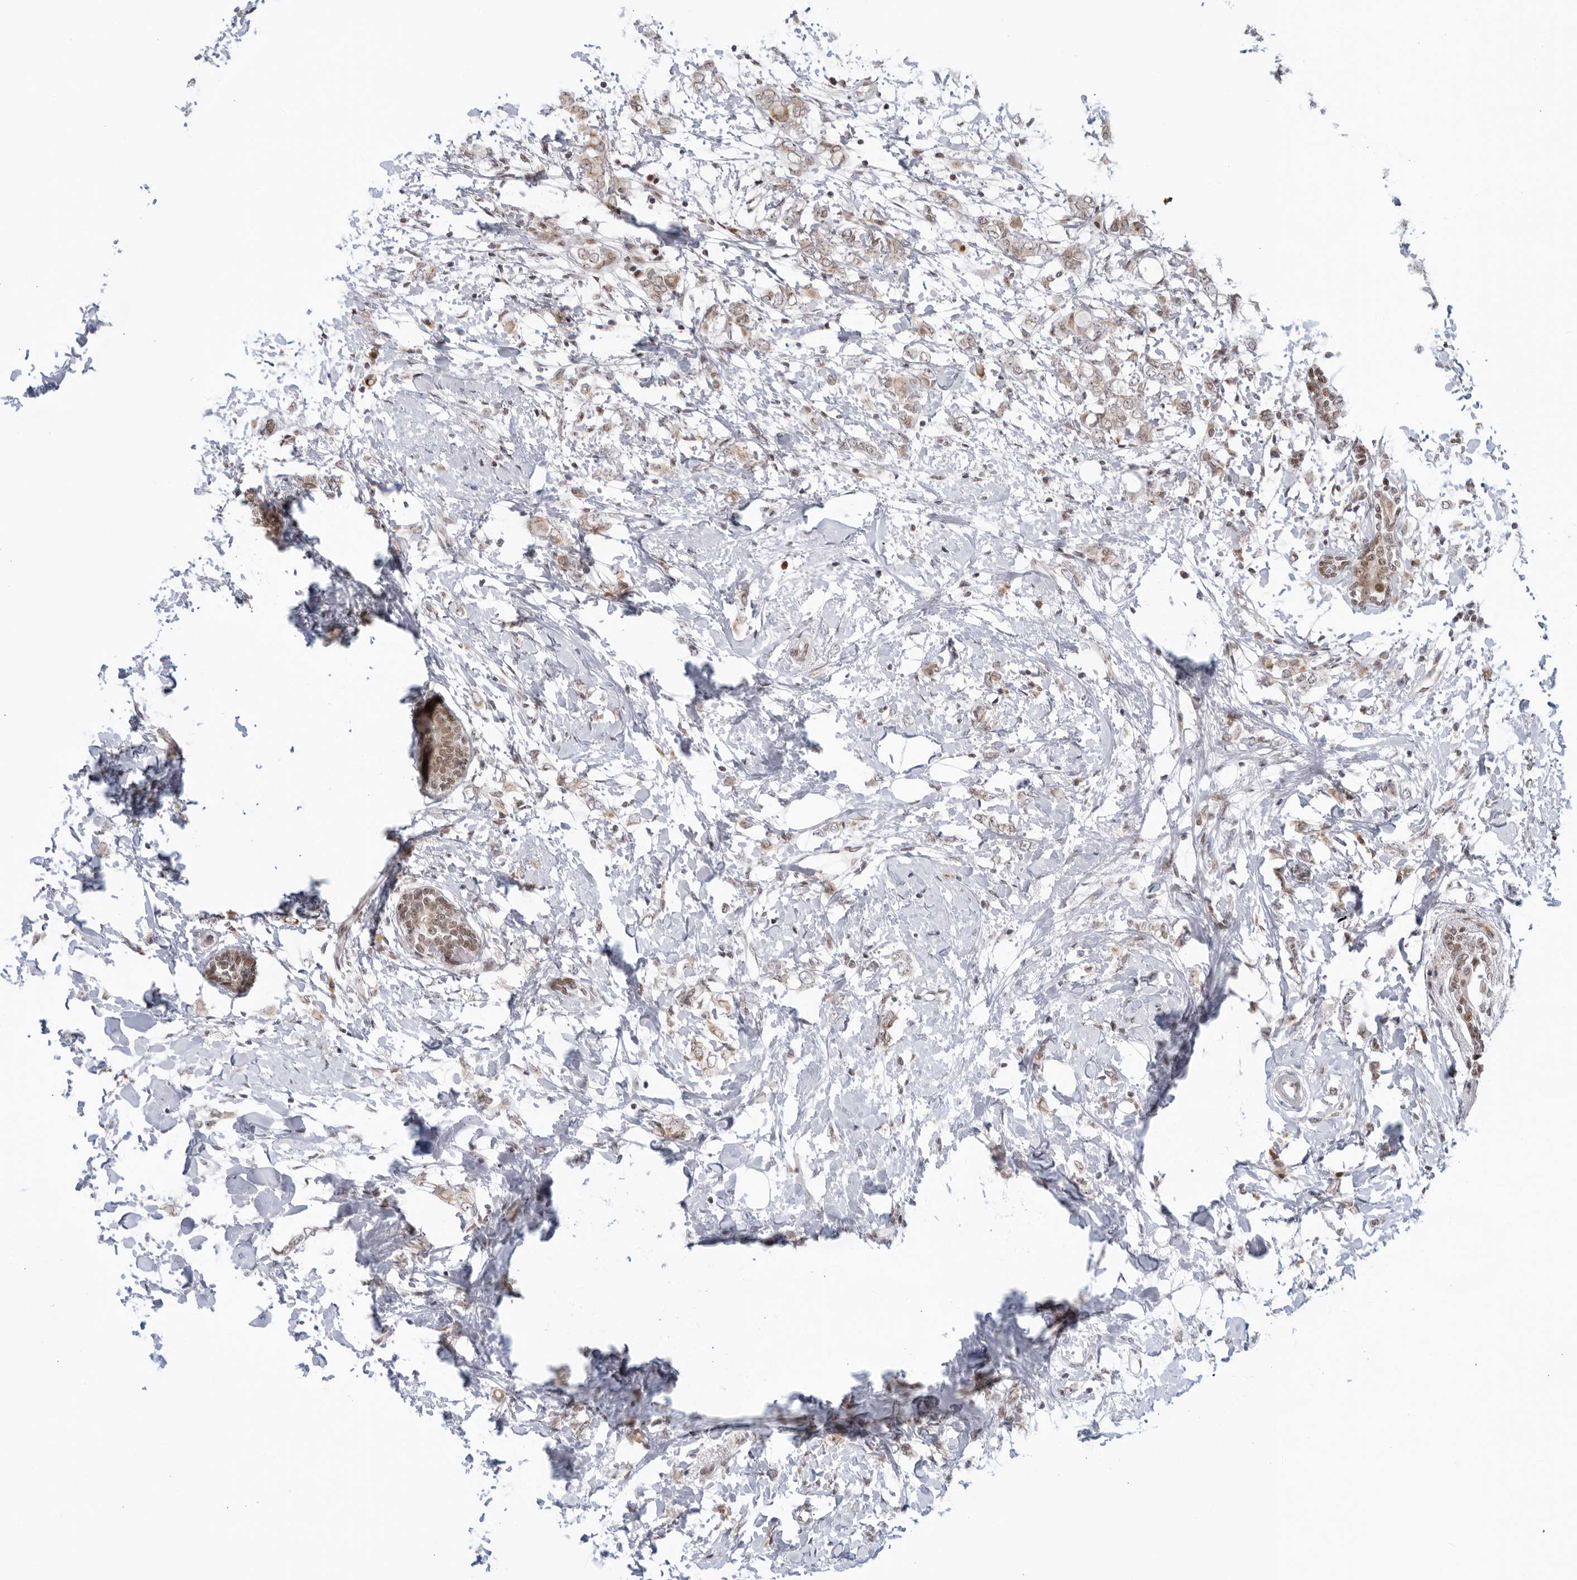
{"staining": {"intensity": "weak", "quantity": ">75%", "location": "cytoplasmic/membranous,nuclear"}, "tissue": "breast cancer", "cell_type": "Tumor cells", "image_type": "cancer", "snomed": [{"axis": "morphology", "description": "Normal tissue, NOS"}, {"axis": "morphology", "description": "Lobular carcinoma"}, {"axis": "topography", "description": "Breast"}], "caption": "Breast cancer stained with a protein marker shows weak staining in tumor cells.", "gene": "RAB11FIP3", "patient": {"sex": "female", "age": 47}}